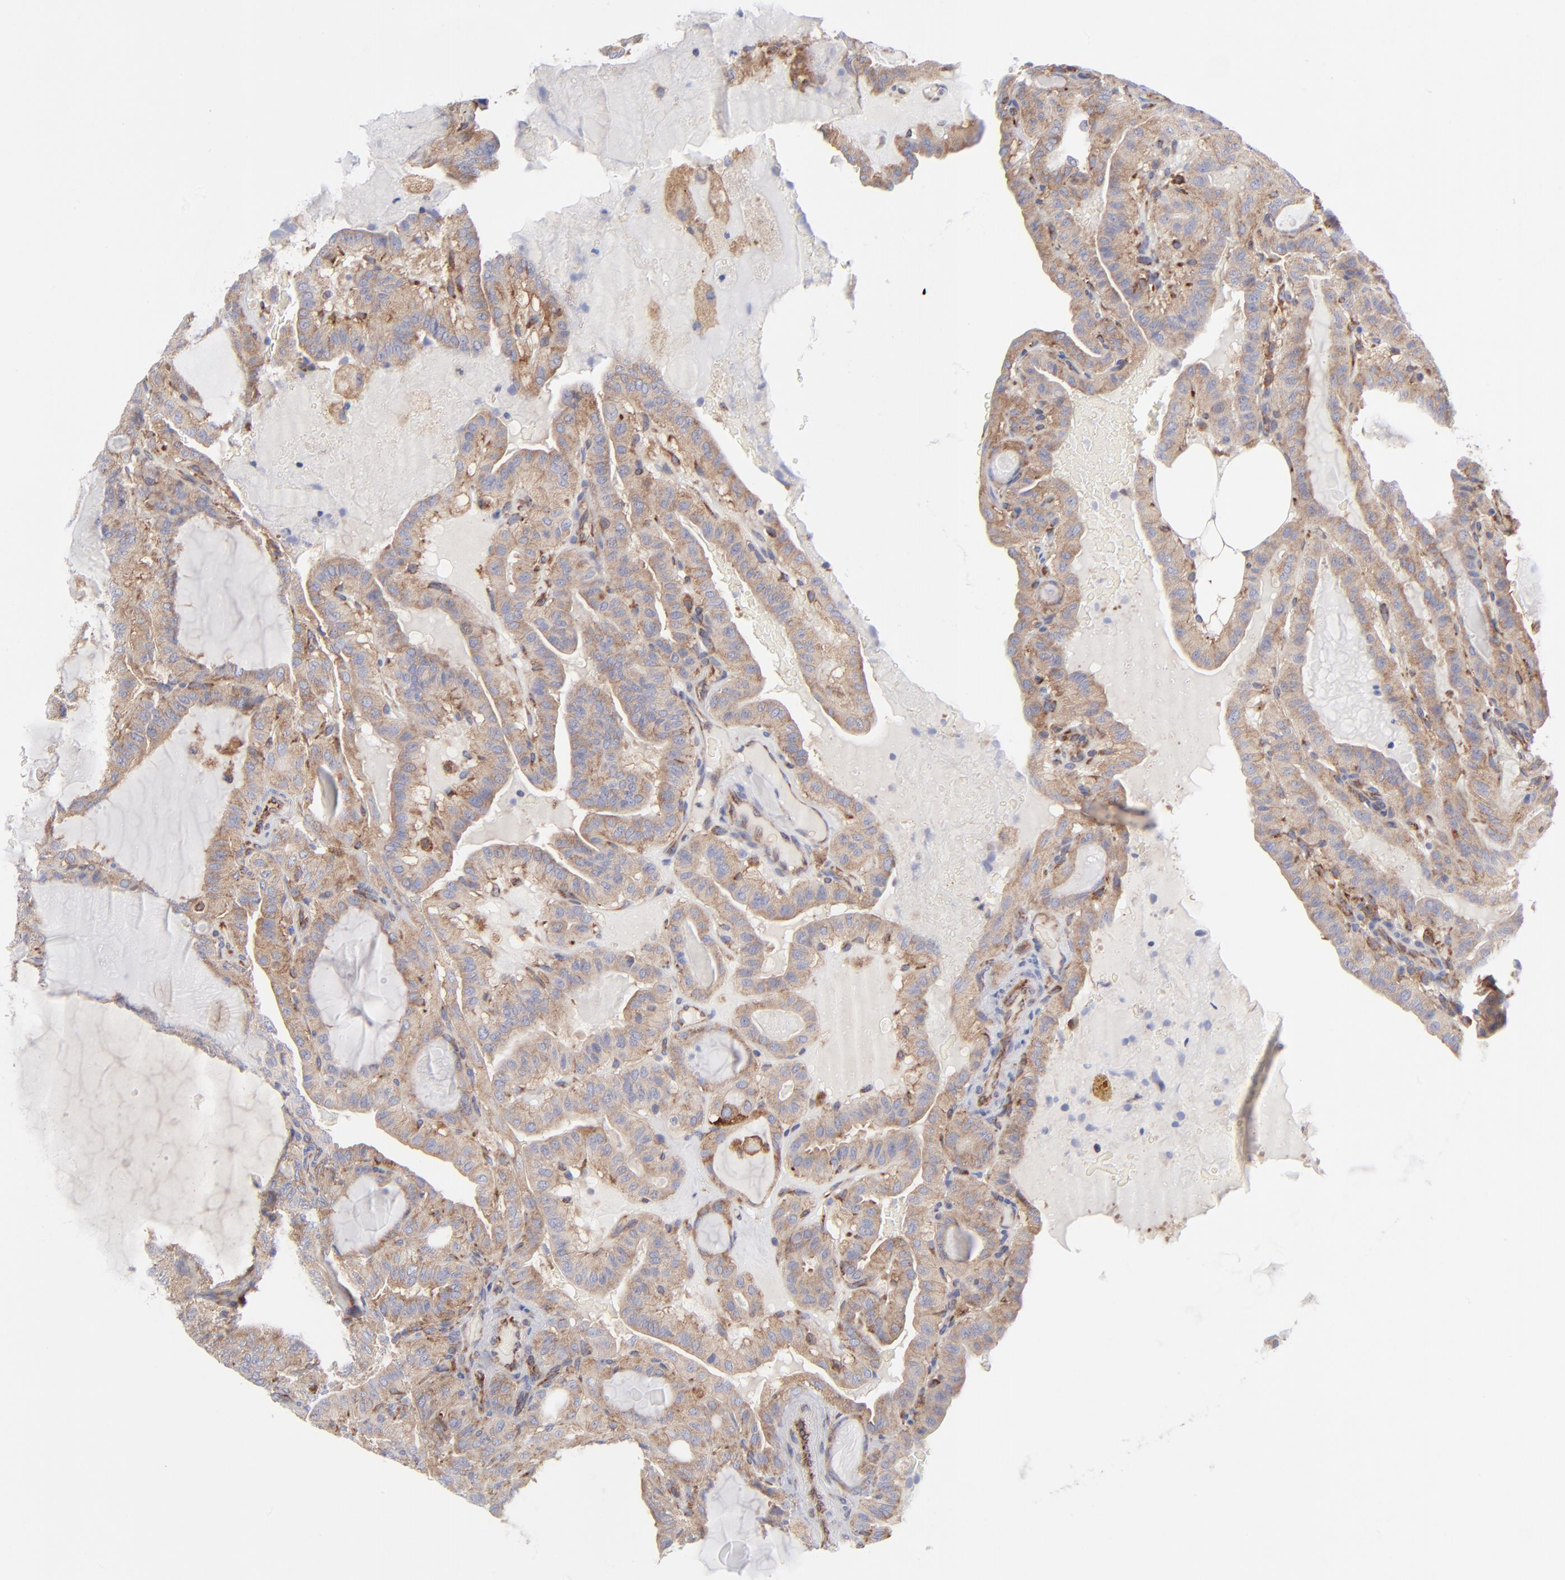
{"staining": {"intensity": "moderate", "quantity": ">75%", "location": "cytoplasmic/membranous"}, "tissue": "thyroid cancer", "cell_type": "Tumor cells", "image_type": "cancer", "snomed": [{"axis": "morphology", "description": "Papillary adenocarcinoma, NOS"}, {"axis": "topography", "description": "Thyroid gland"}], "caption": "IHC staining of thyroid cancer (papillary adenocarcinoma), which displays medium levels of moderate cytoplasmic/membranous staining in approximately >75% of tumor cells indicating moderate cytoplasmic/membranous protein staining. The staining was performed using DAB (3,3'-diaminobenzidine) (brown) for protein detection and nuclei were counterstained in hematoxylin (blue).", "gene": "EIF2AK2", "patient": {"sex": "male", "age": 77}}